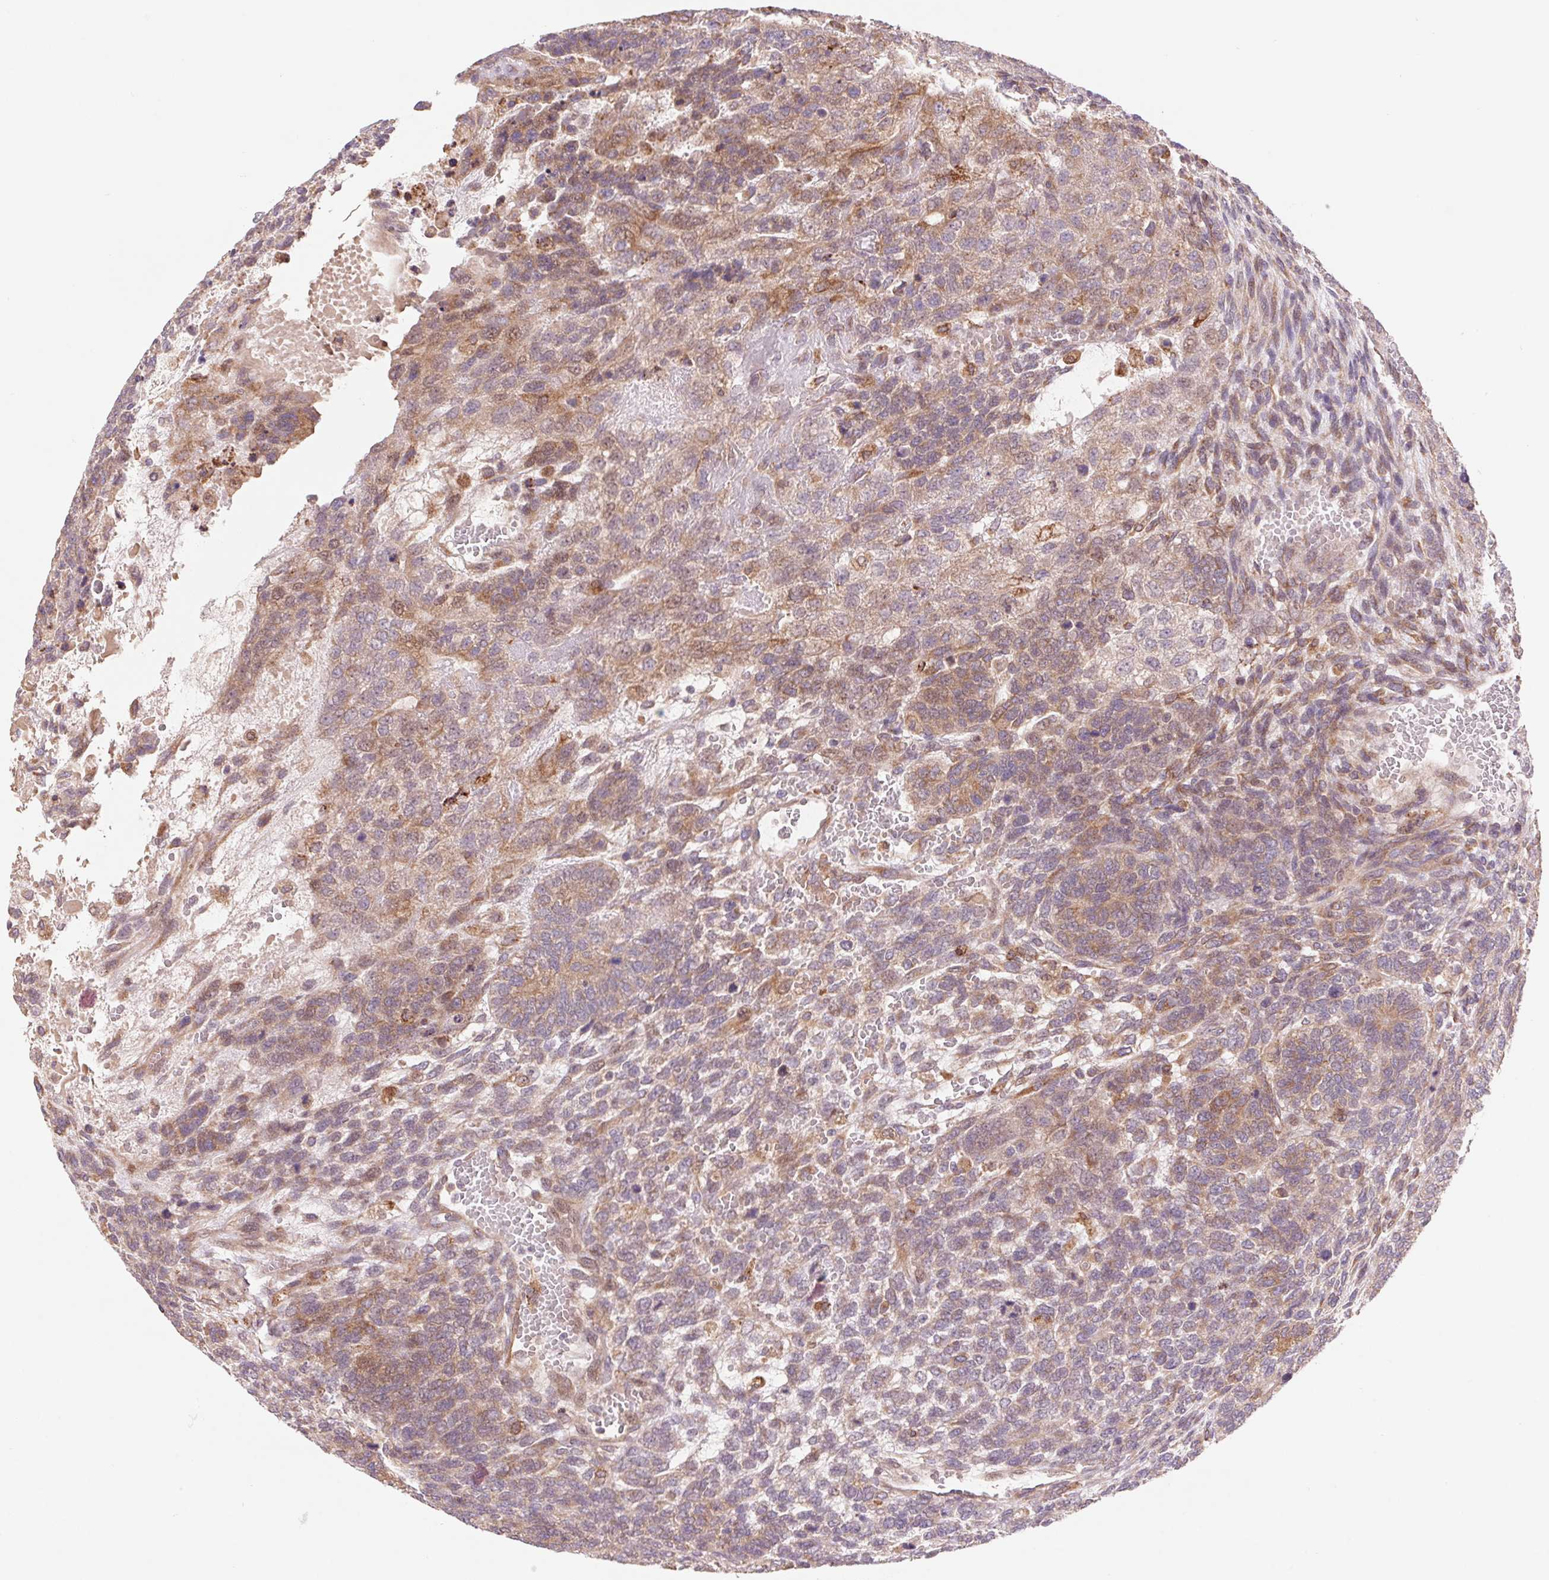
{"staining": {"intensity": "weak", "quantity": ">75%", "location": "cytoplasmic/membranous,nuclear"}, "tissue": "testis cancer", "cell_type": "Tumor cells", "image_type": "cancer", "snomed": [{"axis": "morphology", "description": "Normal tissue, NOS"}, {"axis": "morphology", "description": "Carcinoma, Embryonal, NOS"}, {"axis": "topography", "description": "Testis"}, {"axis": "topography", "description": "Epididymis"}], "caption": "Immunohistochemistry (IHC) image of neoplastic tissue: human testis cancer (embryonal carcinoma) stained using IHC displays low levels of weak protein expression localized specifically in the cytoplasmic/membranous and nuclear of tumor cells, appearing as a cytoplasmic/membranous and nuclear brown color.", "gene": "KLHL20", "patient": {"sex": "male", "age": 23}}